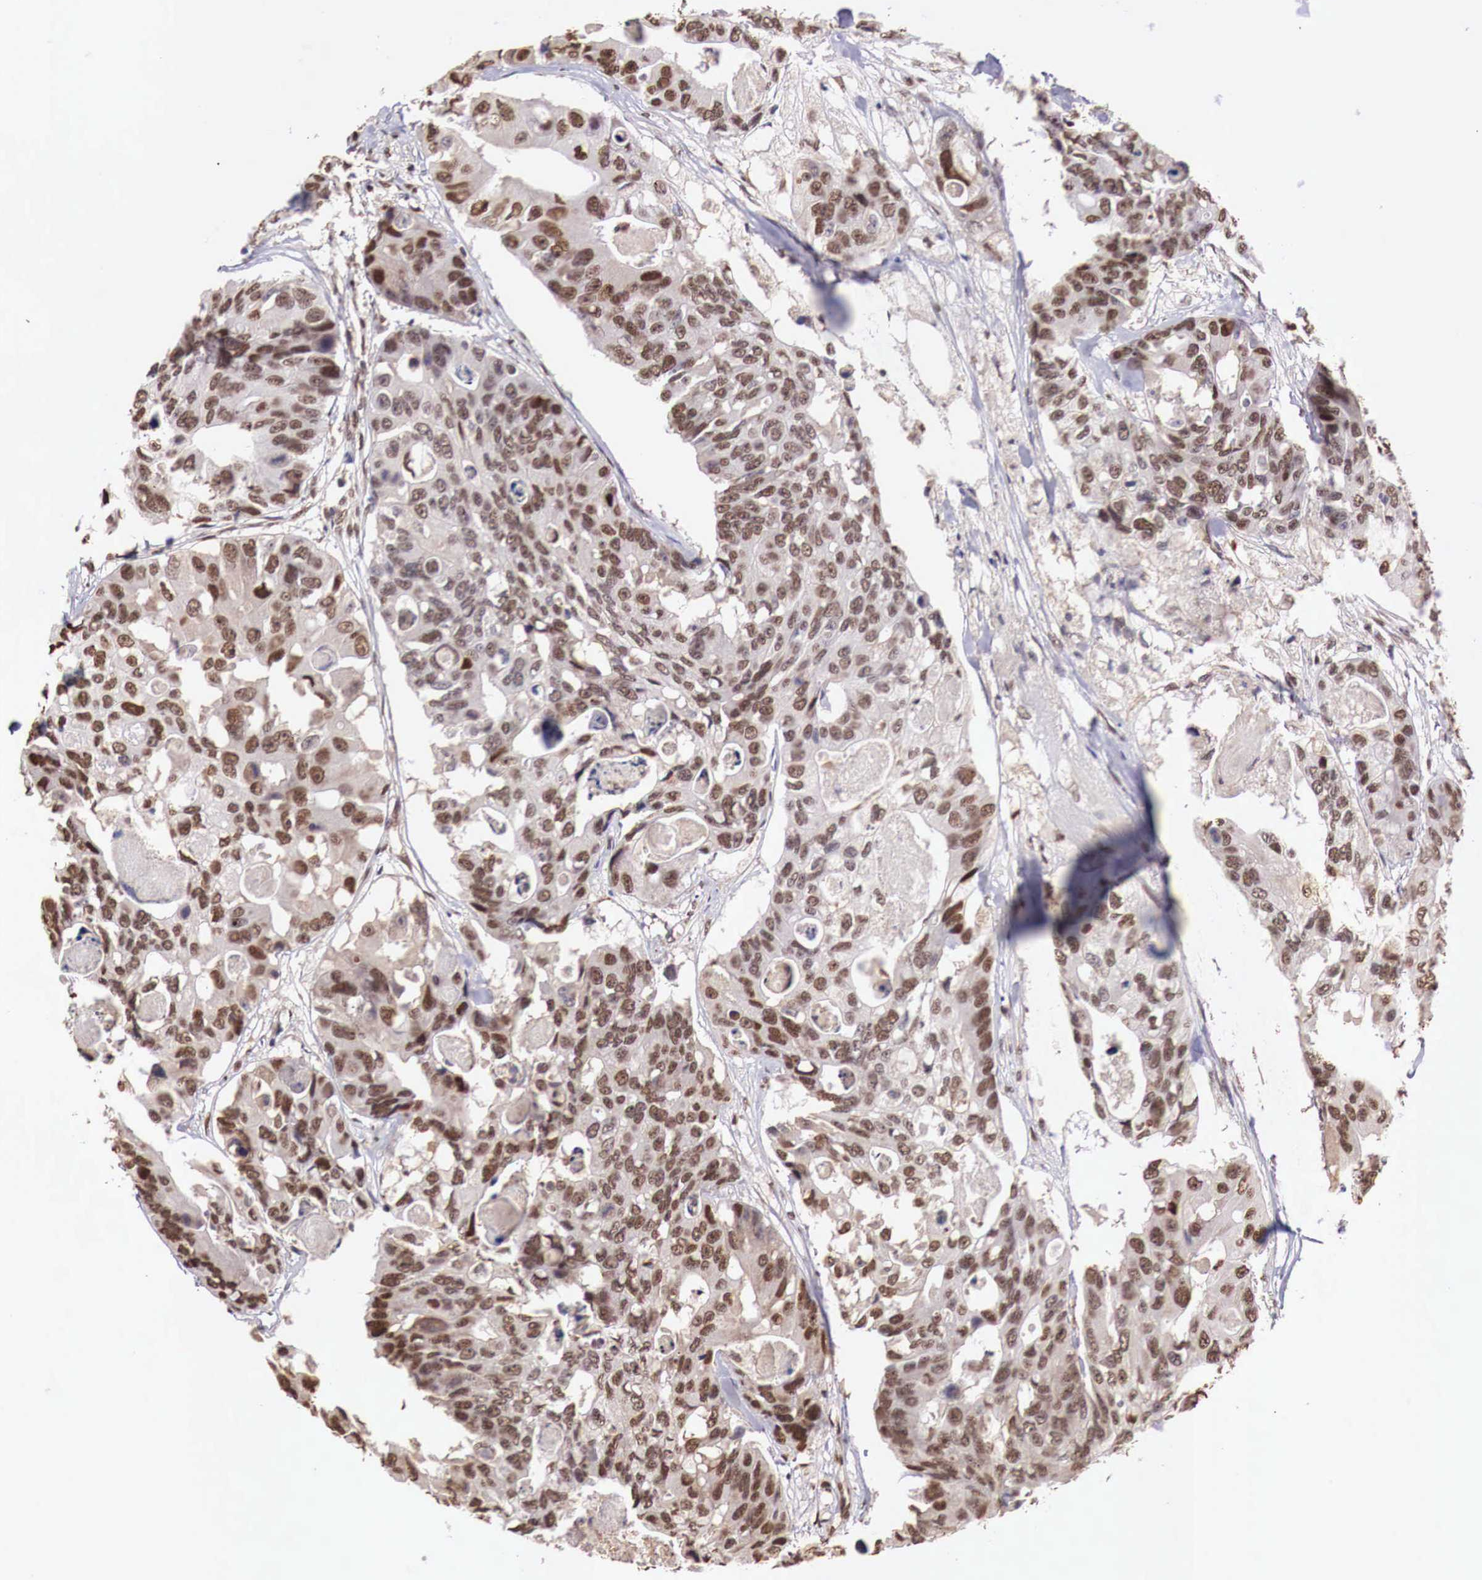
{"staining": {"intensity": "strong", "quantity": ">75%", "location": "nuclear"}, "tissue": "colorectal cancer", "cell_type": "Tumor cells", "image_type": "cancer", "snomed": [{"axis": "morphology", "description": "Adenocarcinoma, NOS"}, {"axis": "topography", "description": "Colon"}], "caption": "IHC micrograph of neoplastic tissue: human adenocarcinoma (colorectal) stained using IHC displays high levels of strong protein expression localized specifically in the nuclear of tumor cells, appearing as a nuclear brown color.", "gene": "FOXP2", "patient": {"sex": "female", "age": 86}}